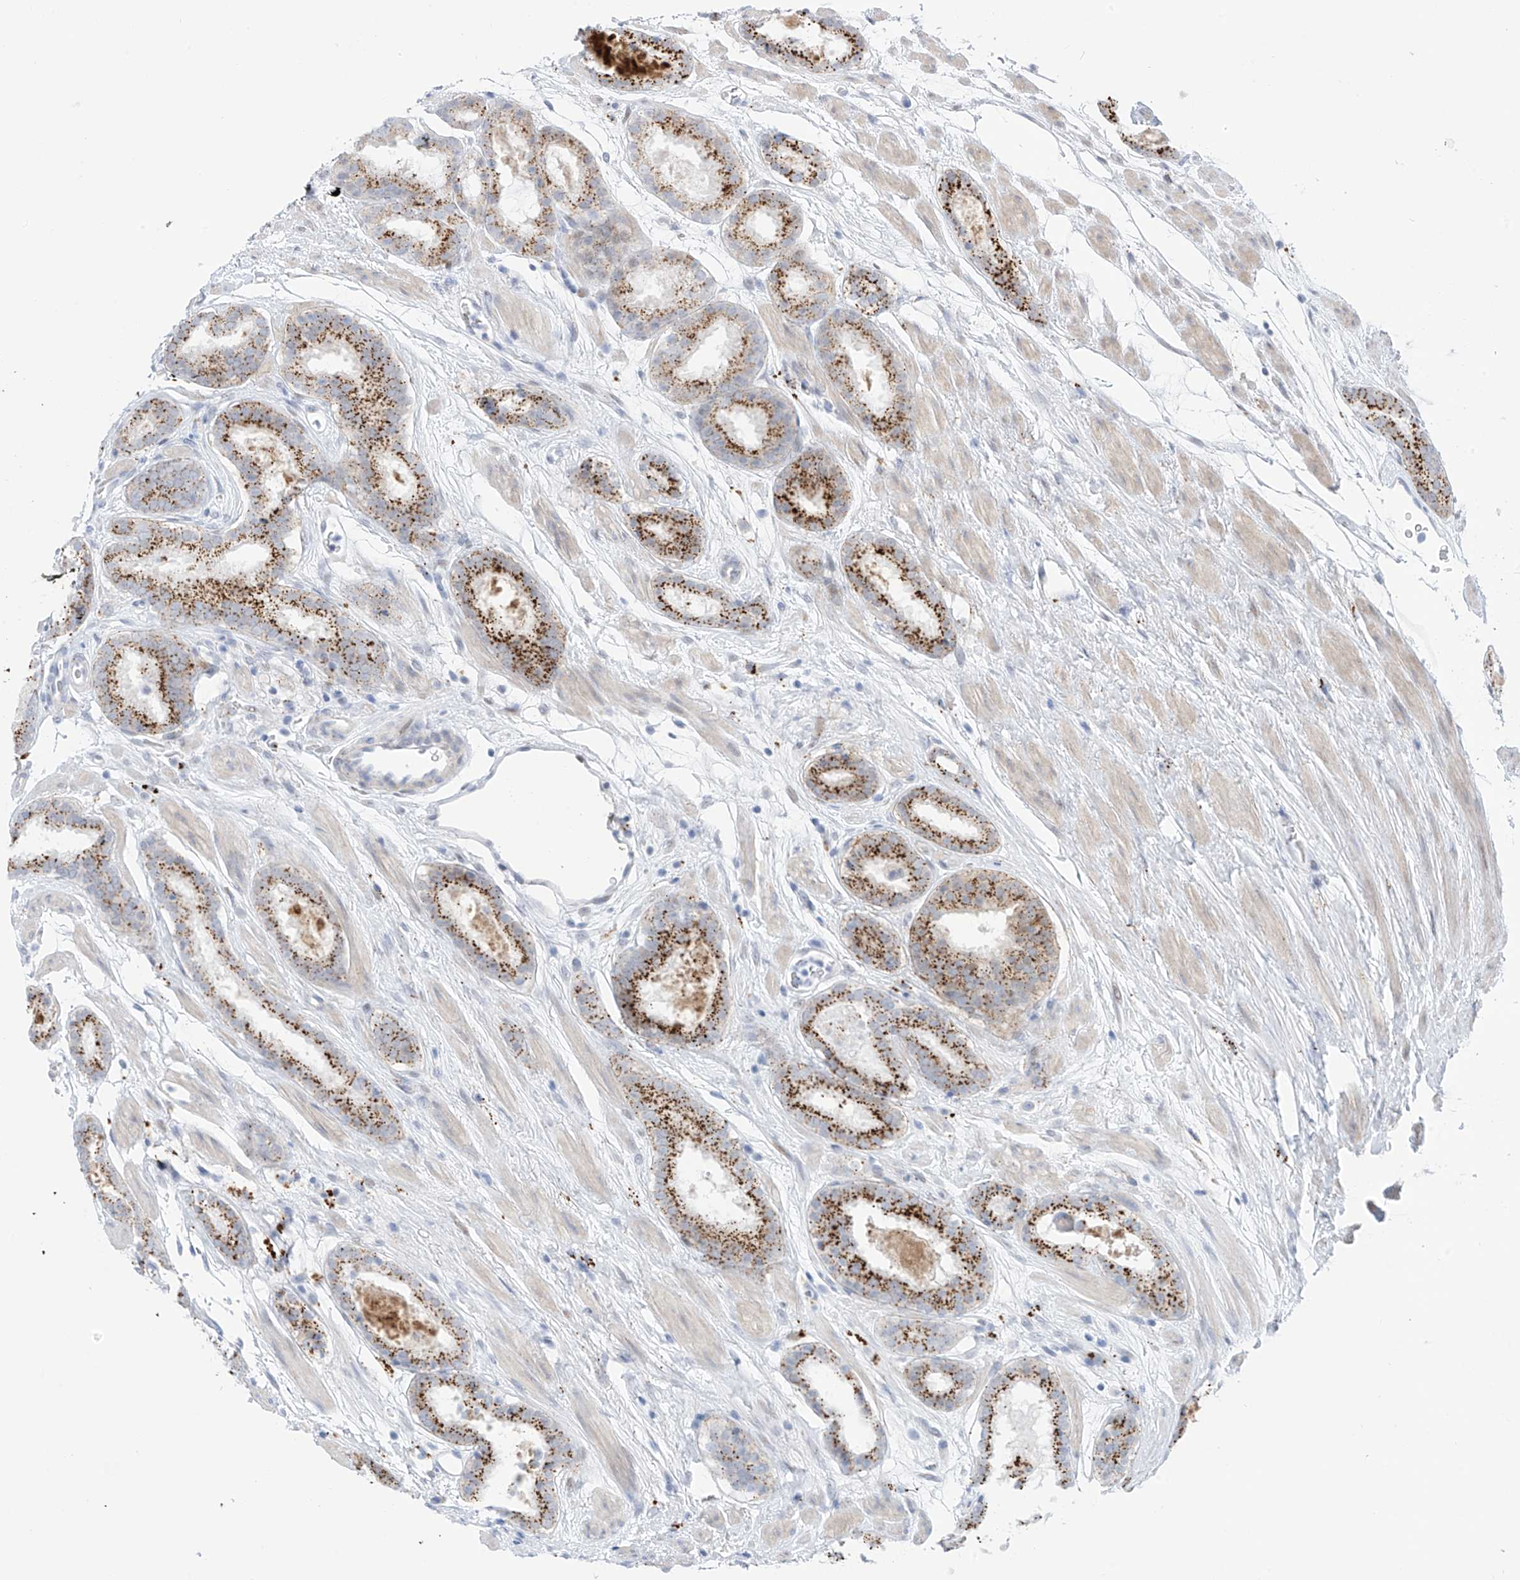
{"staining": {"intensity": "moderate", "quantity": ">75%", "location": "cytoplasmic/membranous"}, "tissue": "prostate cancer", "cell_type": "Tumor cells", "image_type": "cancer", "snomed": [{"axis": "morphology", "description": "Adenocarcinoma, Low grade"}, {"axis": "topography", "description": "Prostate"}], "caption": "Immunohistochemical staining of prostate low-grade adenocarcinoma displays moderate cytoplasmic/membranous protein staining in about >75% of tumor cells.", "gene": "PSPH", "patient": {"sex": "male", "age": 69}}